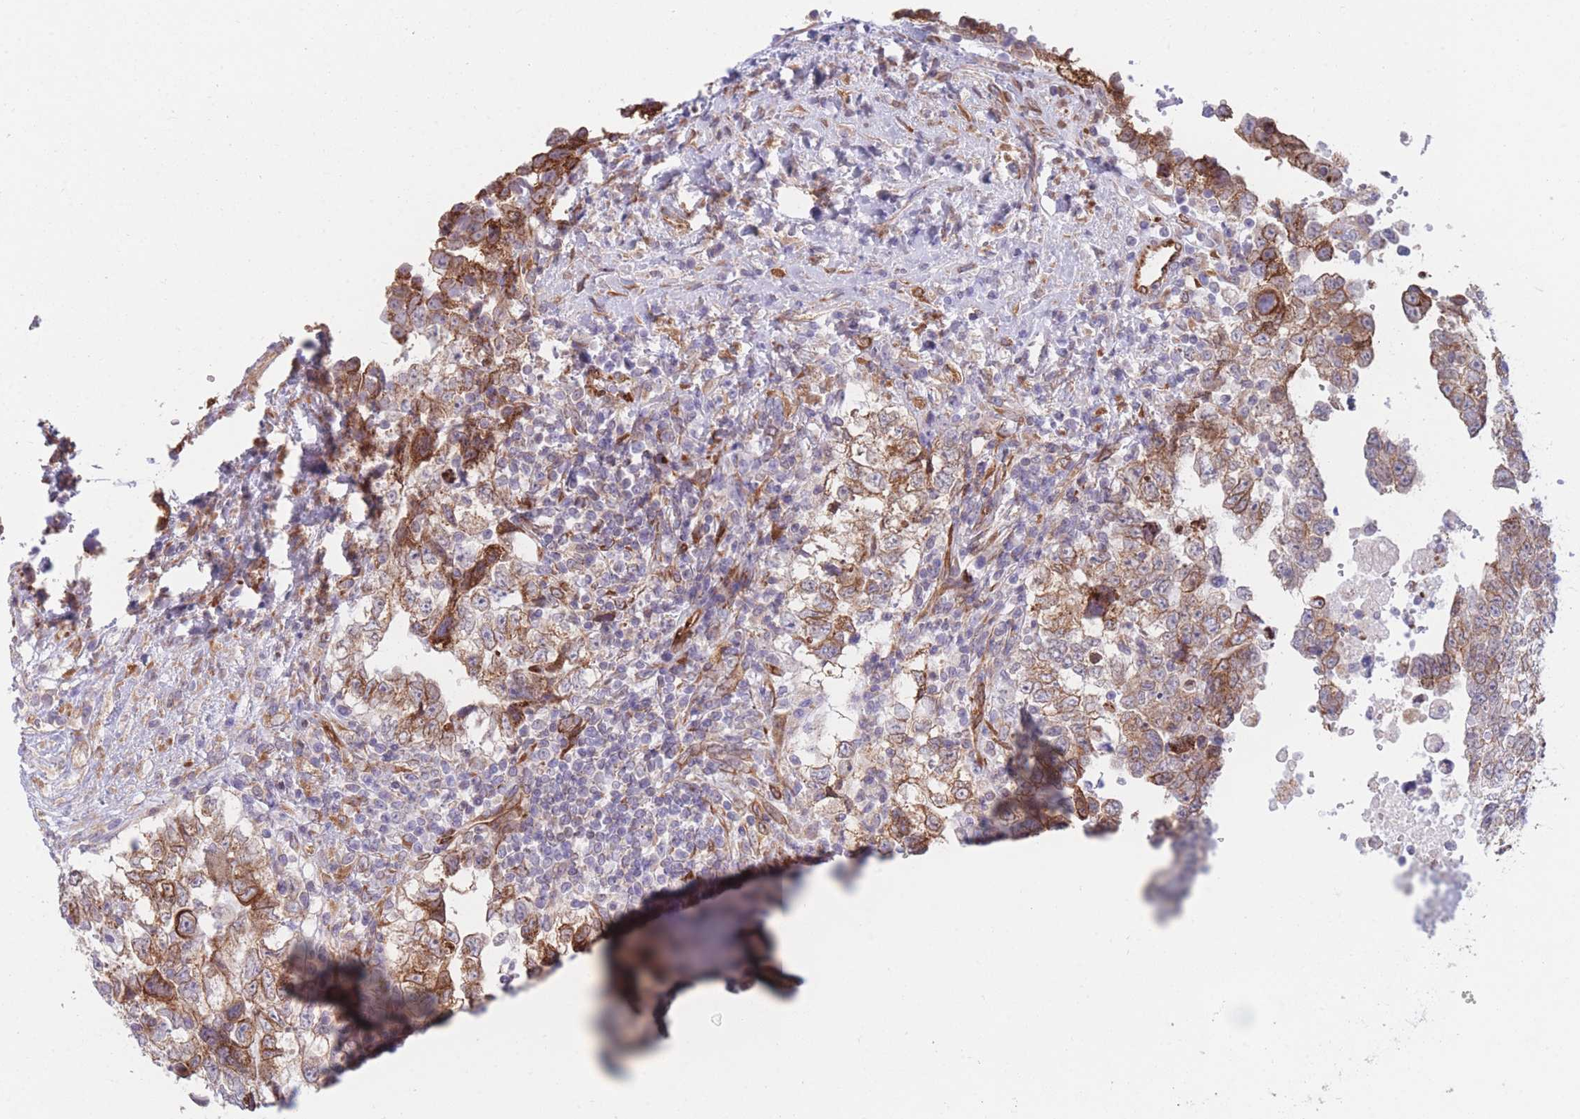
{"staining": {"intensity": "moderate", "quantity": ">75%", "location": "cytoplasmic/membranous"}, "tissue": "testis cancer", "cell_type": "Tumor cells", "image_type": "cancer", "snomed": [{"axis": "morphology", "description": "Carcinoma, Embryonal, NOS"}, {"axis": "topography", "description": "Testis"}], "caption": "About >75% of tumor cells in human testis embryonal carcinoma demonstrate moderate cytoplasmic/membranous protein staining as visualized by brown immunohistochemical staining.", "gene": "AK9", "patient": {"sex": "male", "age": 37}}